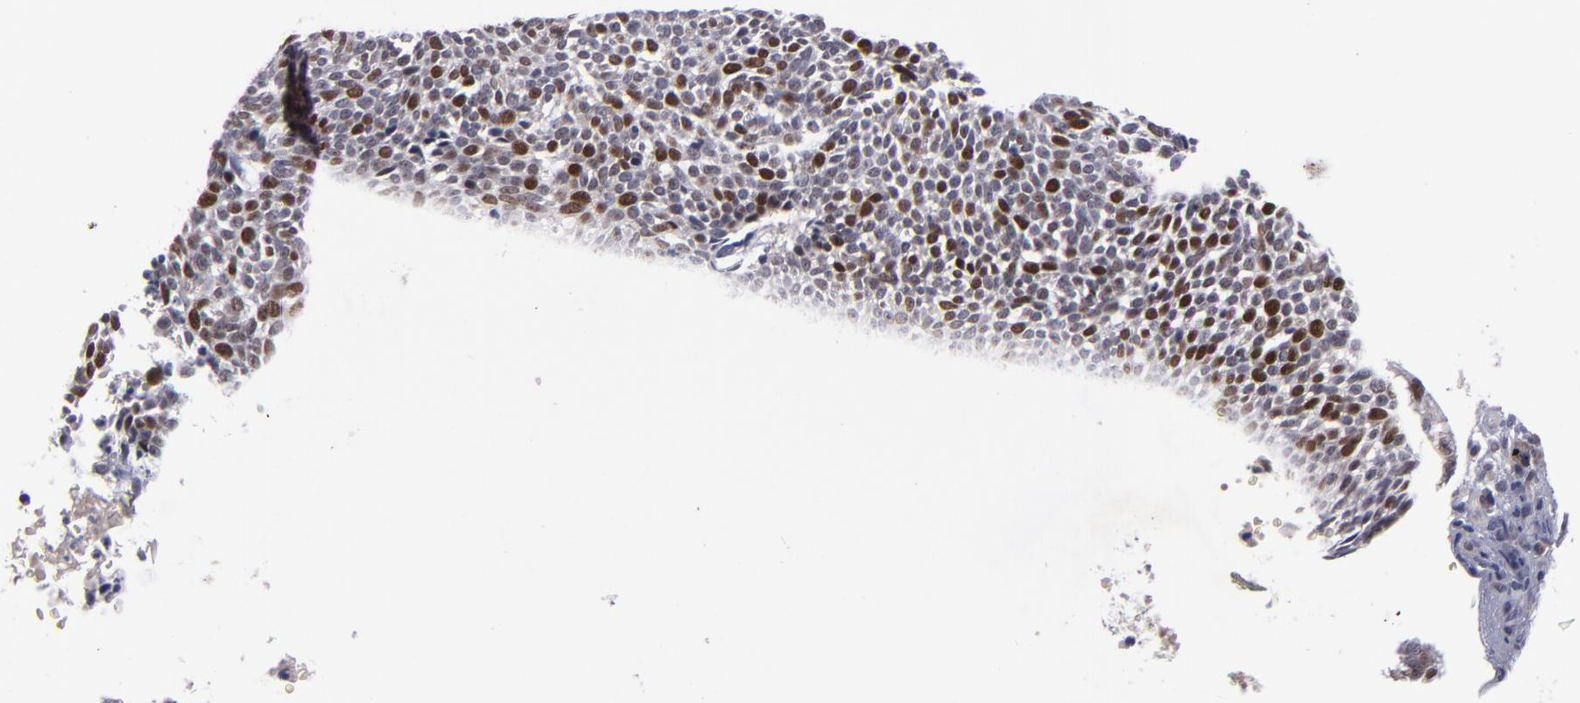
{"staining": {"intensity": "strong", "quantity": "25%-75%", "location": "nuclear"}, "tissue": "skin cancer", "cell_type": "Tumor cells", "image_type": "cancer", "snomed": [{"axis": "morphology", "description": "Basal cell carcinoma"}, {"axis": "topography", "description": "Skin"}], "caption": "The photomicrograph demonstrates a brown stain indicating the presence of a protein in the nuclear of tumor cells in basal cell carcinoma (skin).", "gene": "CDC7", "patient": {"sex": "female", "age": 89}}